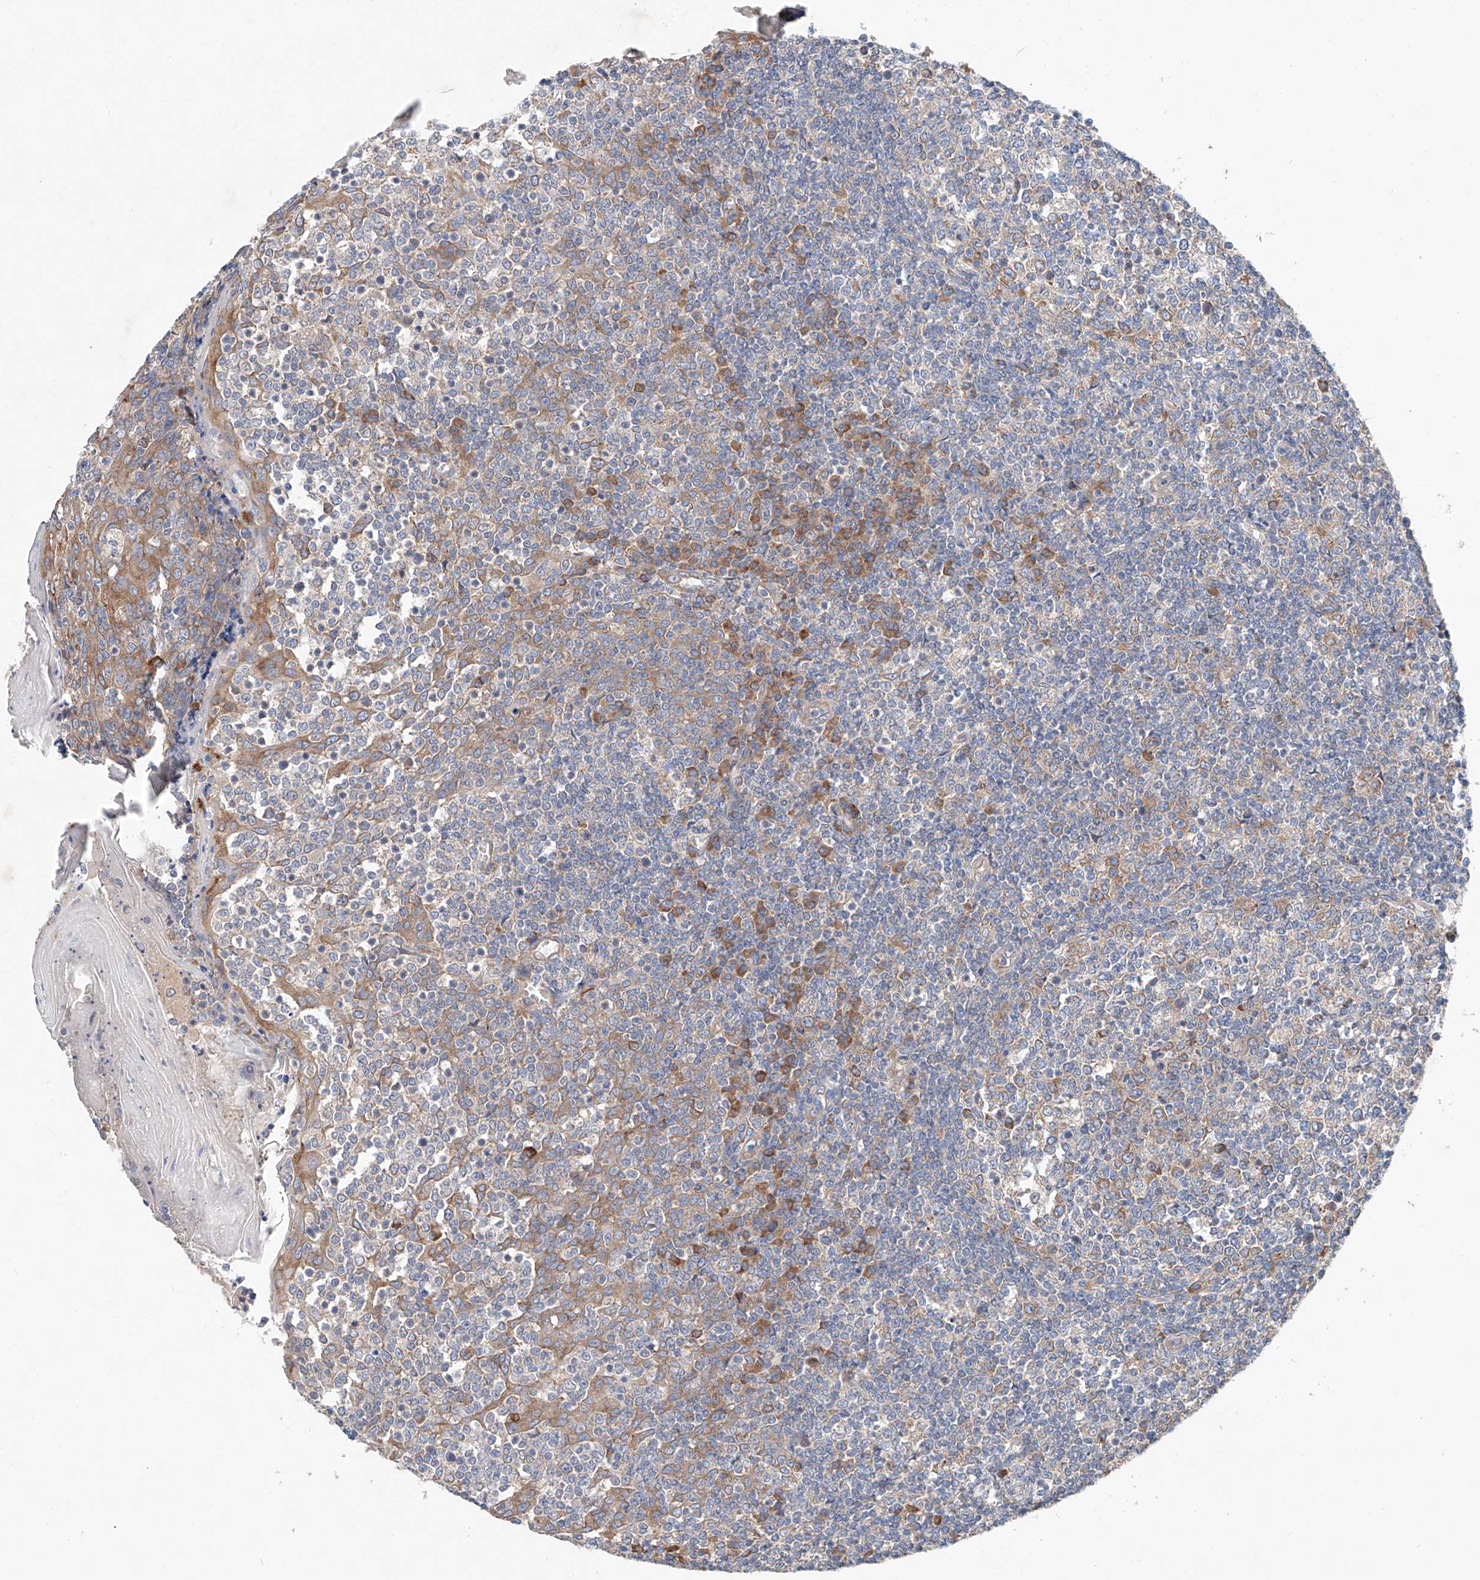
{"staining": {"intensity": "moderate", "quantity": "<25%", "location": "cytoplasmic/membranous"}, "tissue": "tonsil", "cell_type": "Germinal center cells", "image_type": "normal", "snomed": [{"axis": "morphology", "description": "Normal tissue, NOS"}, {"axis": "topography", "description": "Tonsil"}], "caption": "This is an image of immunohistochemistry staining of benign tonsil, which shows moderate positivity in the cytoplasmic/membranous of germinal center cells.", "gene": "FASTK", "patient": {"sex": "female", "age": 19}}